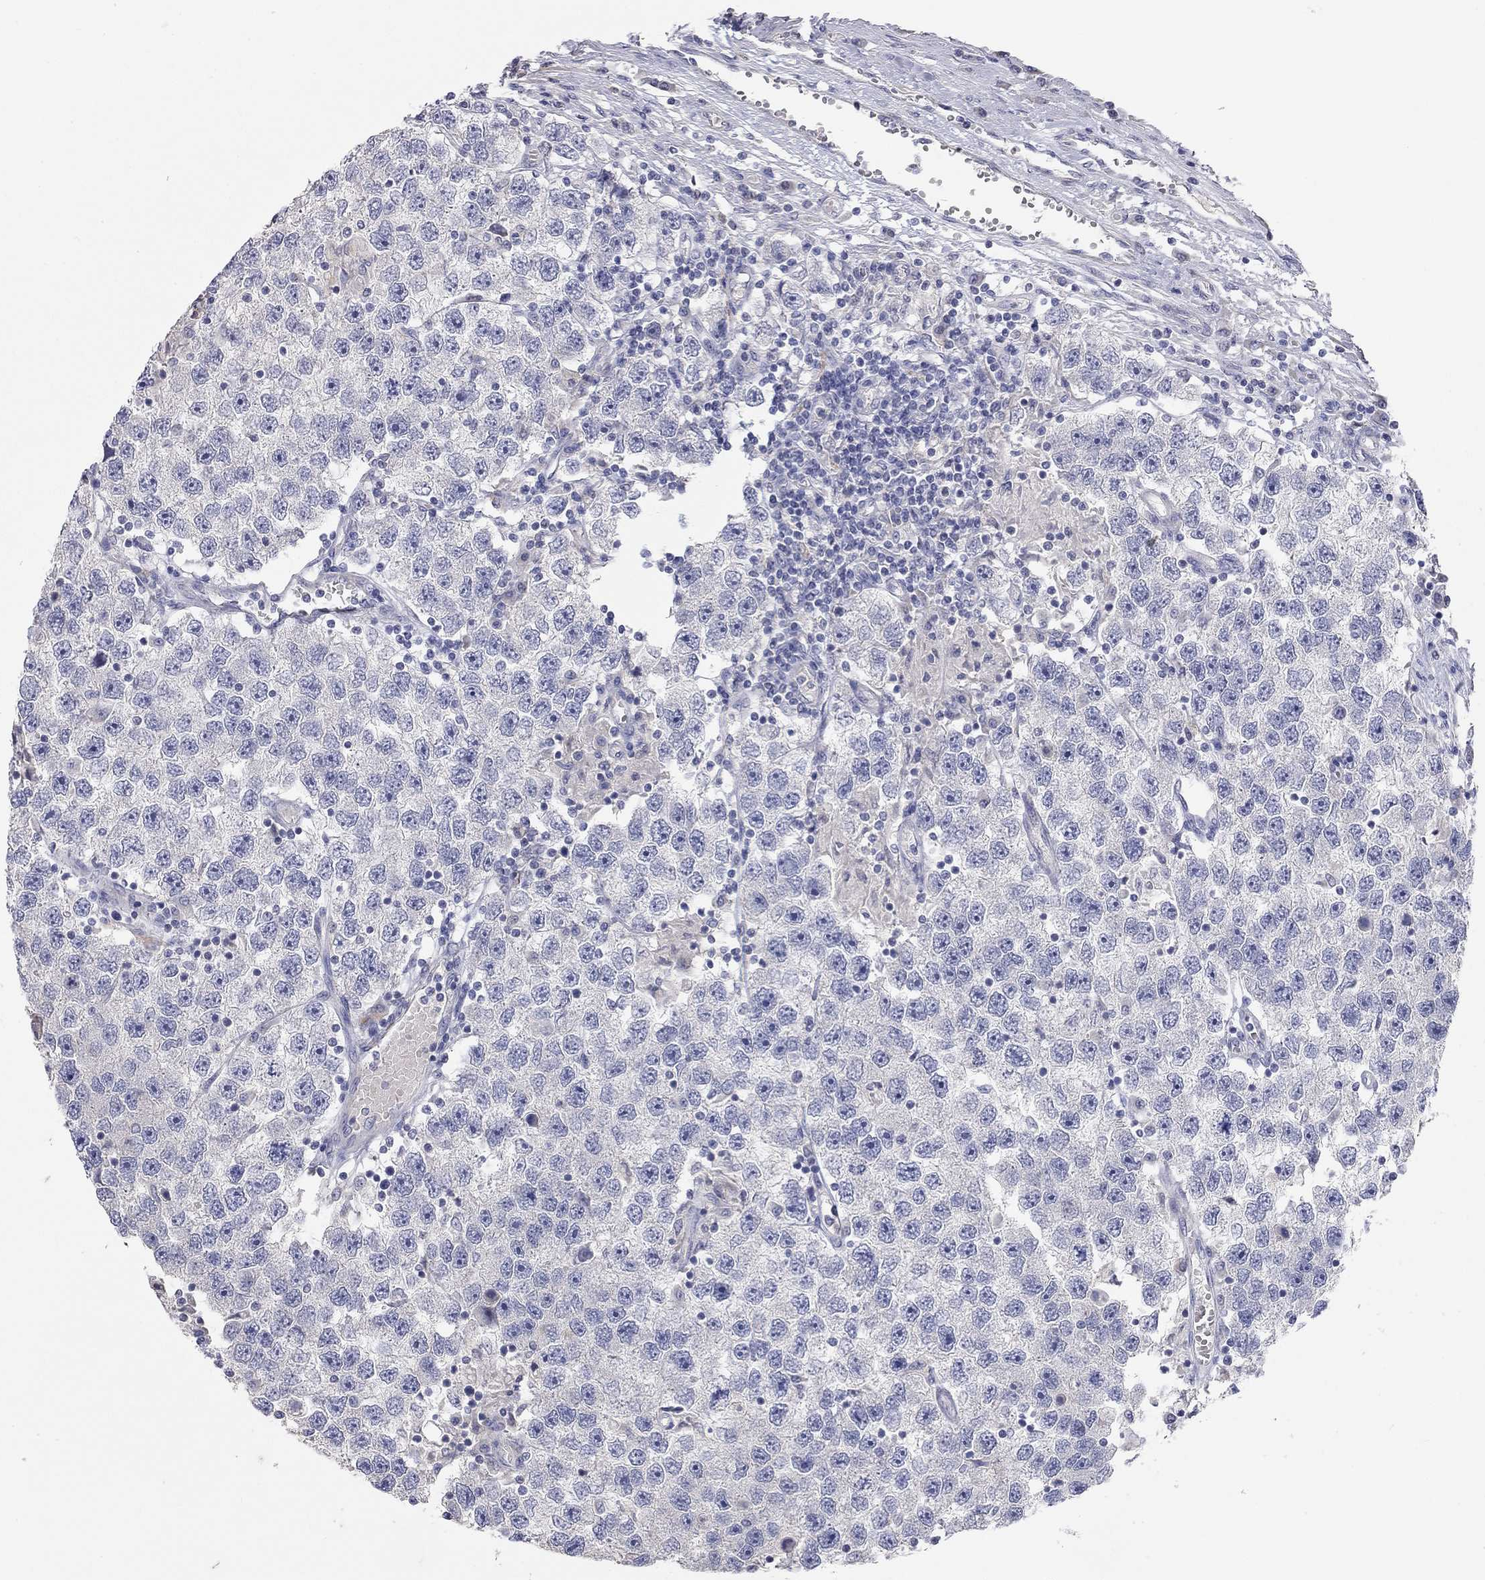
{"staining": {"intensity": "negative", "quantity": "none", "location": "none"}, "tissue": "testis cancer", "cell_type": "Tumor cells", "image_type": "cancer", "snomed": [{"axis": "morphology", "description": "Seminoma, NOS"}, {"axis": "topography", "description": "Testis"}], "caption": "DAB immunohistochemical staining of testis cancer shows no significant expression in tumor cells.", "gene": "PAPSS2", "patient": {"sex": "male", "age": 26}}